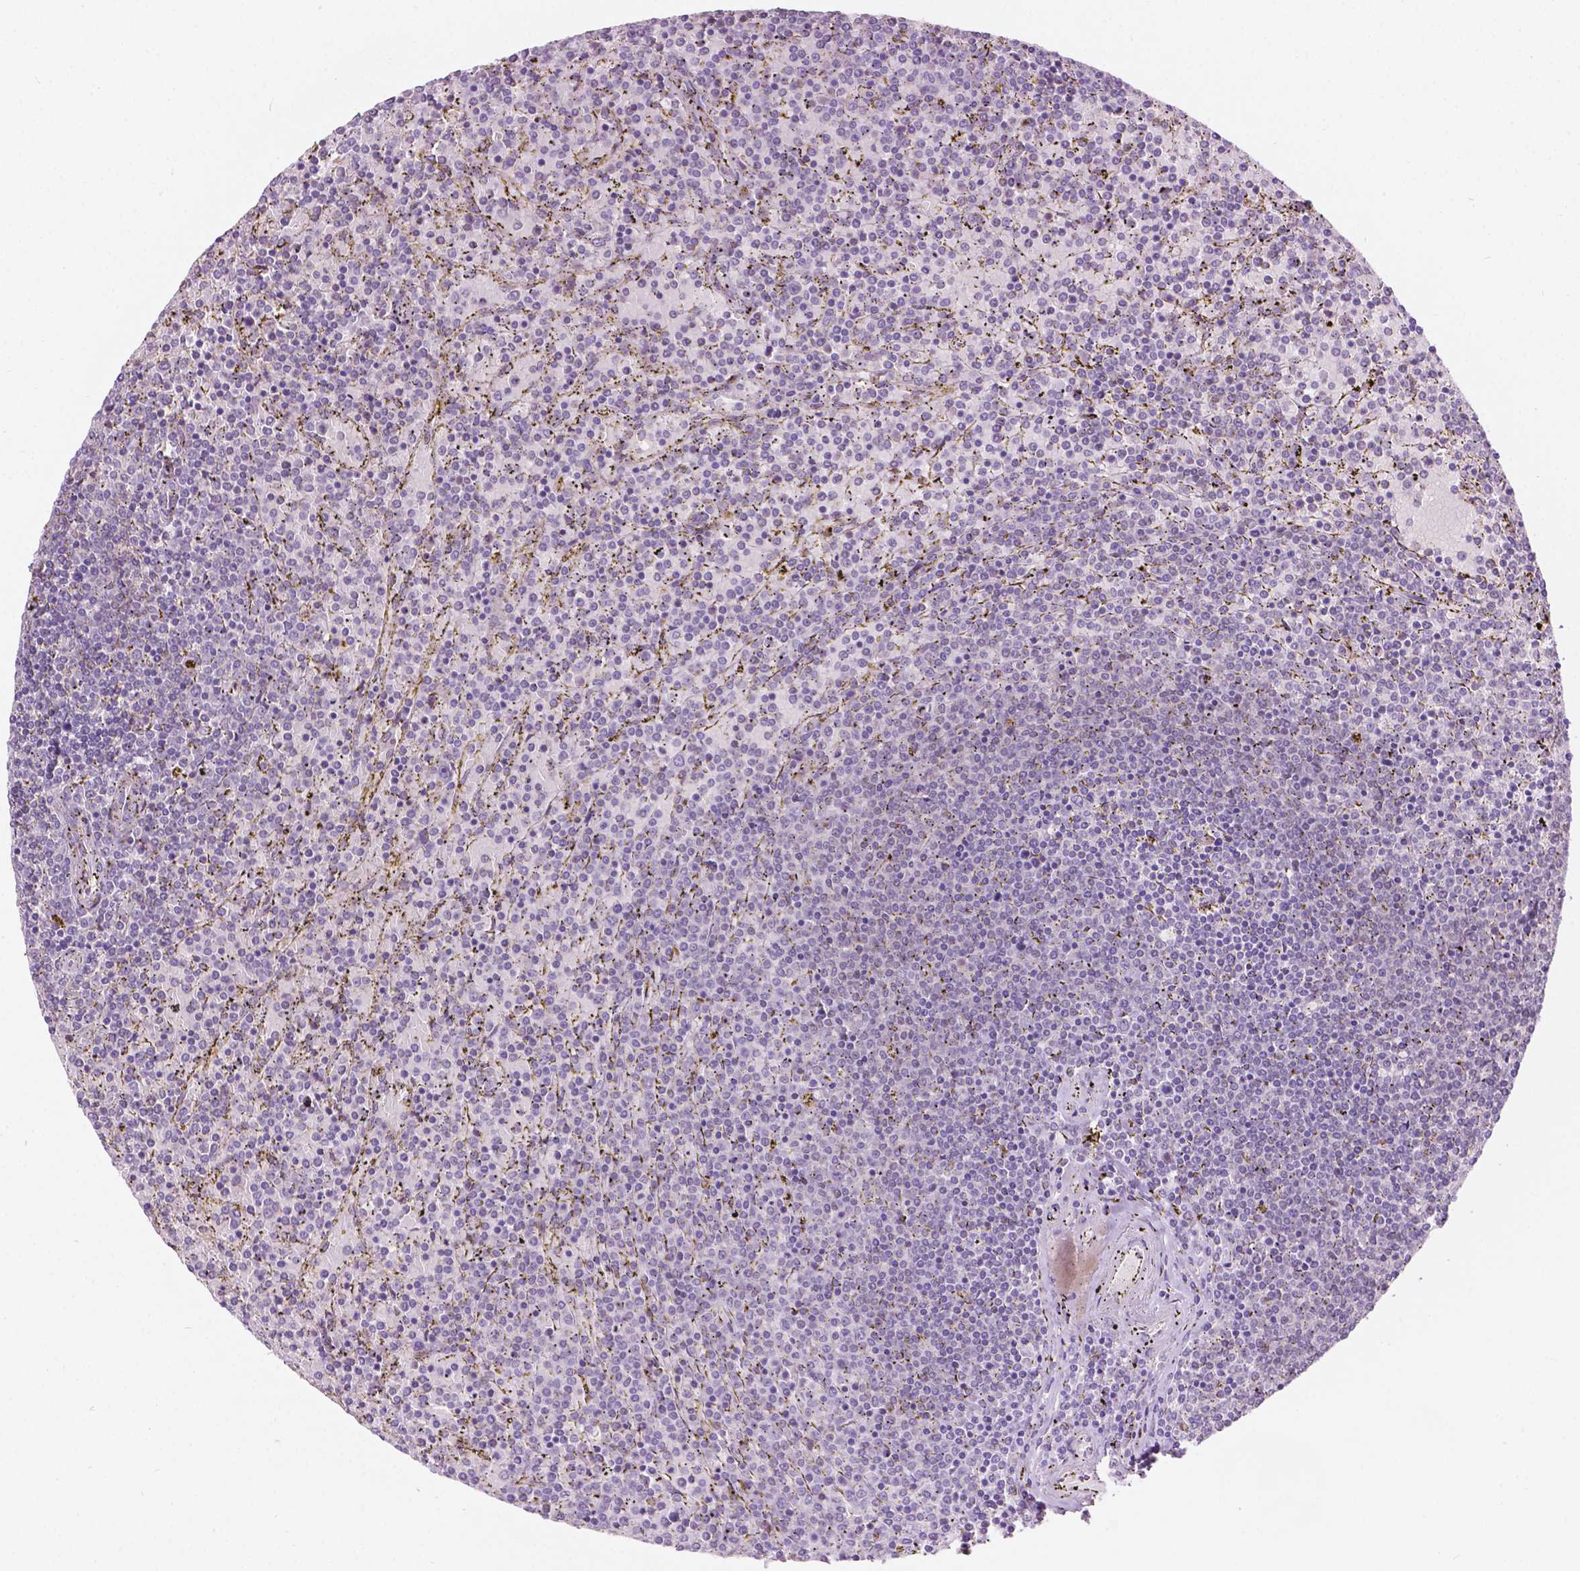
{"staining": {"intensity": "negative", "quantity": "none", "location": "none"}, "tissue": "lymphoma", "cell_type": "Tumor cells", "image_type": "cancer", "snomed": [{"axis": "morphology", "description": "Malignant lymphoma, non-Hodgkin's type, Low grade"}, {"axis": "topography", "description": "Spleen"}], "caption": "Human low-grade malignant lymphoma, non-Hodgkin's type stained for a protein using IHC shows no expression in tumor cells.", "gene": "TM6SF2", "patient": {"sex": "female", "age": 77}}